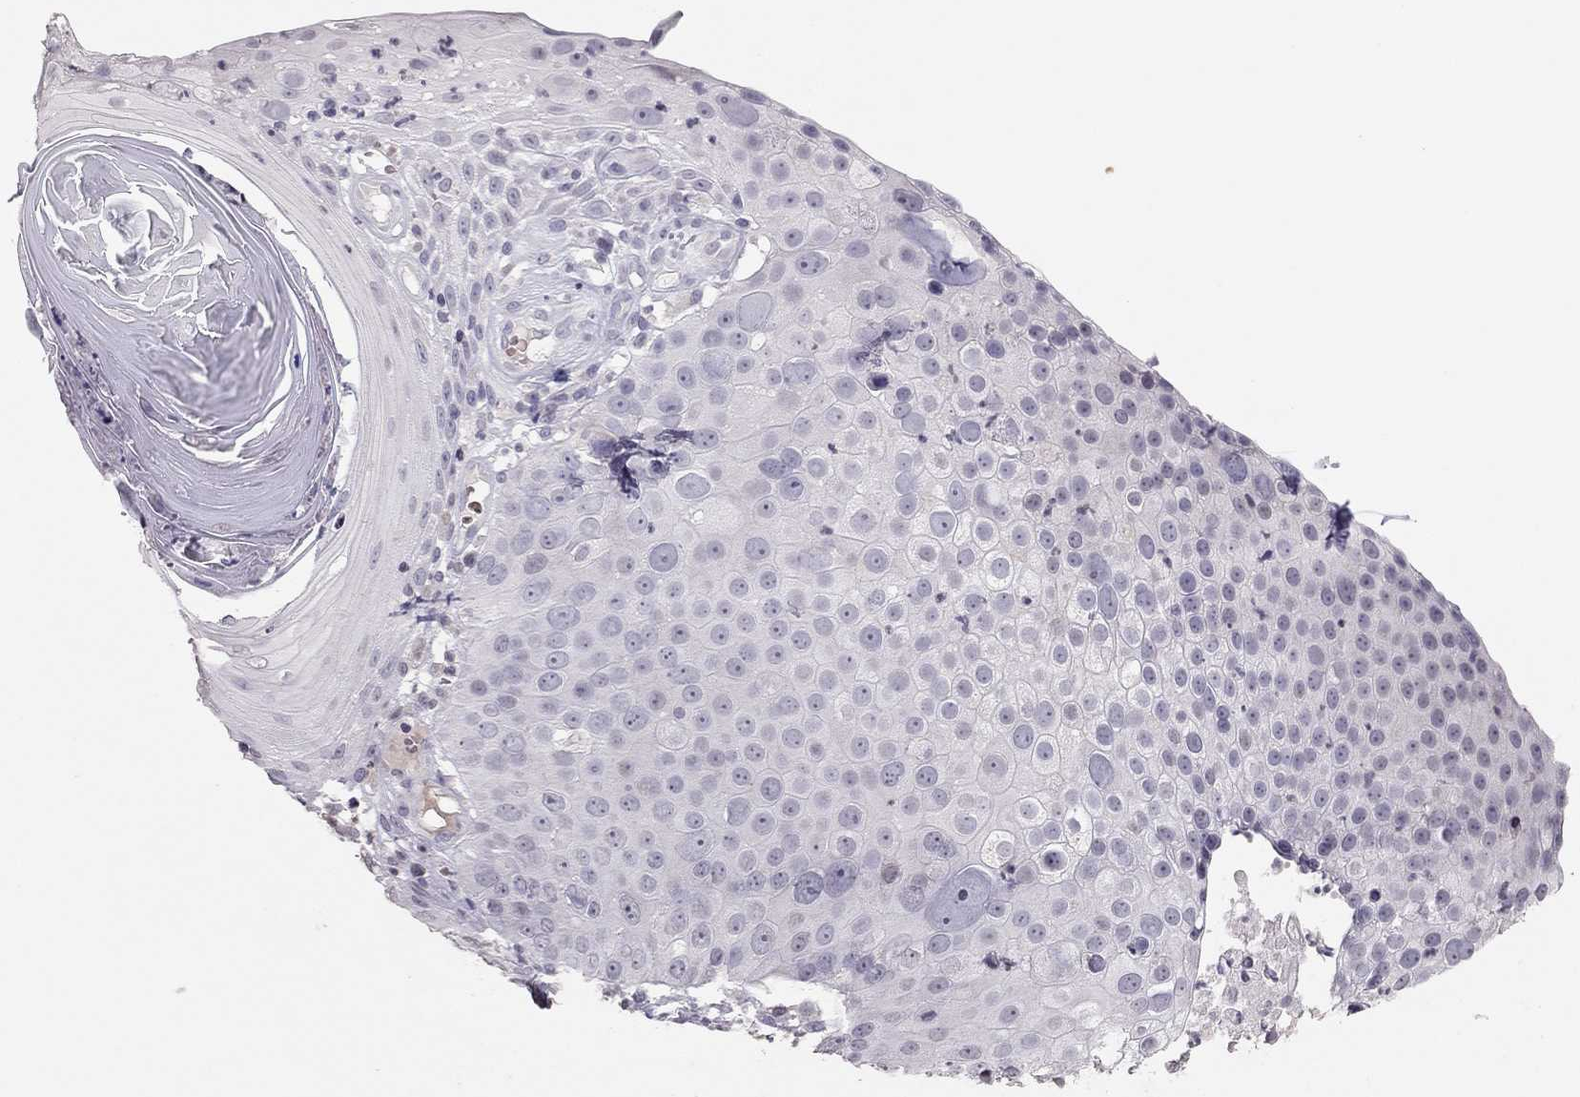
{"staining": {"intensity": "negative", "quantity": "none", "location": "none"}, "tissue": "skin cancer", "cell_type": "Tumor cells", "image_type": "cancer", "snomed": [{"axis": "morphology", "description": "Squamous cell carcinoma, NOS"}, {"axis": "topography", "description": "Skin"}], "caption": "The photomicrograph shows no significant expression in tumor cells of skin squamous cell carcinoma.", "gene": "TSHB", "patient": {"sex": "male", "age": 71}}